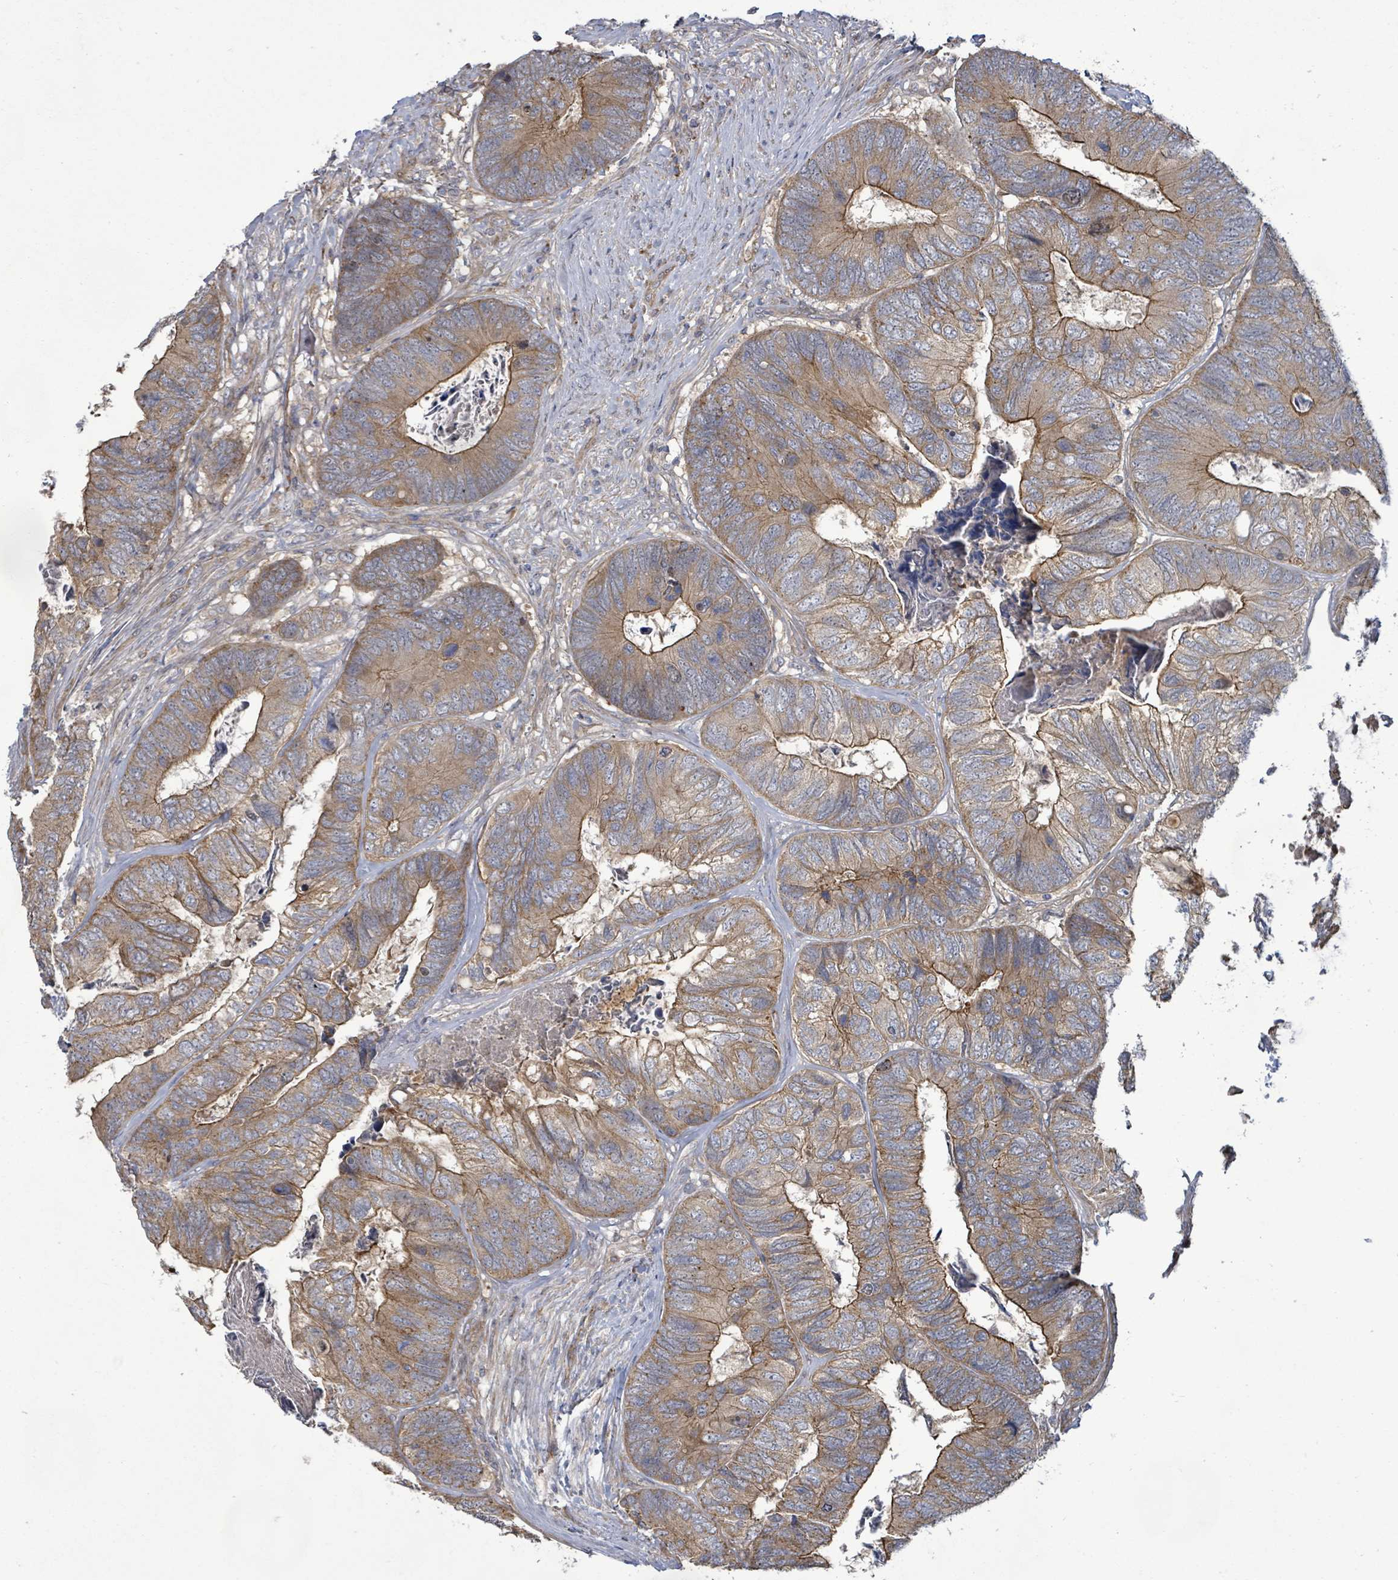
{"staining": {"intensity": "moderate", "quantity": ">75%", "location": "cytoplasmic/membranous"}, "tissue": "colorectal cancer", "cell_type": "Tumor cells", "image_type": "cancer", "snomed": [{"axis": "morphology", "description": "Adenocarcinoma, NOS"}, {"axis": "topography", "description": "Colon"}], "caption": "The immunohistochemical stain labels moderate cytoplasmic/membranous positivity in tumor cells of adenocarcinoma (colorectal) tissue.", "gene": "KBTBD11", "patient": {"sex": "female", "age": 67}}